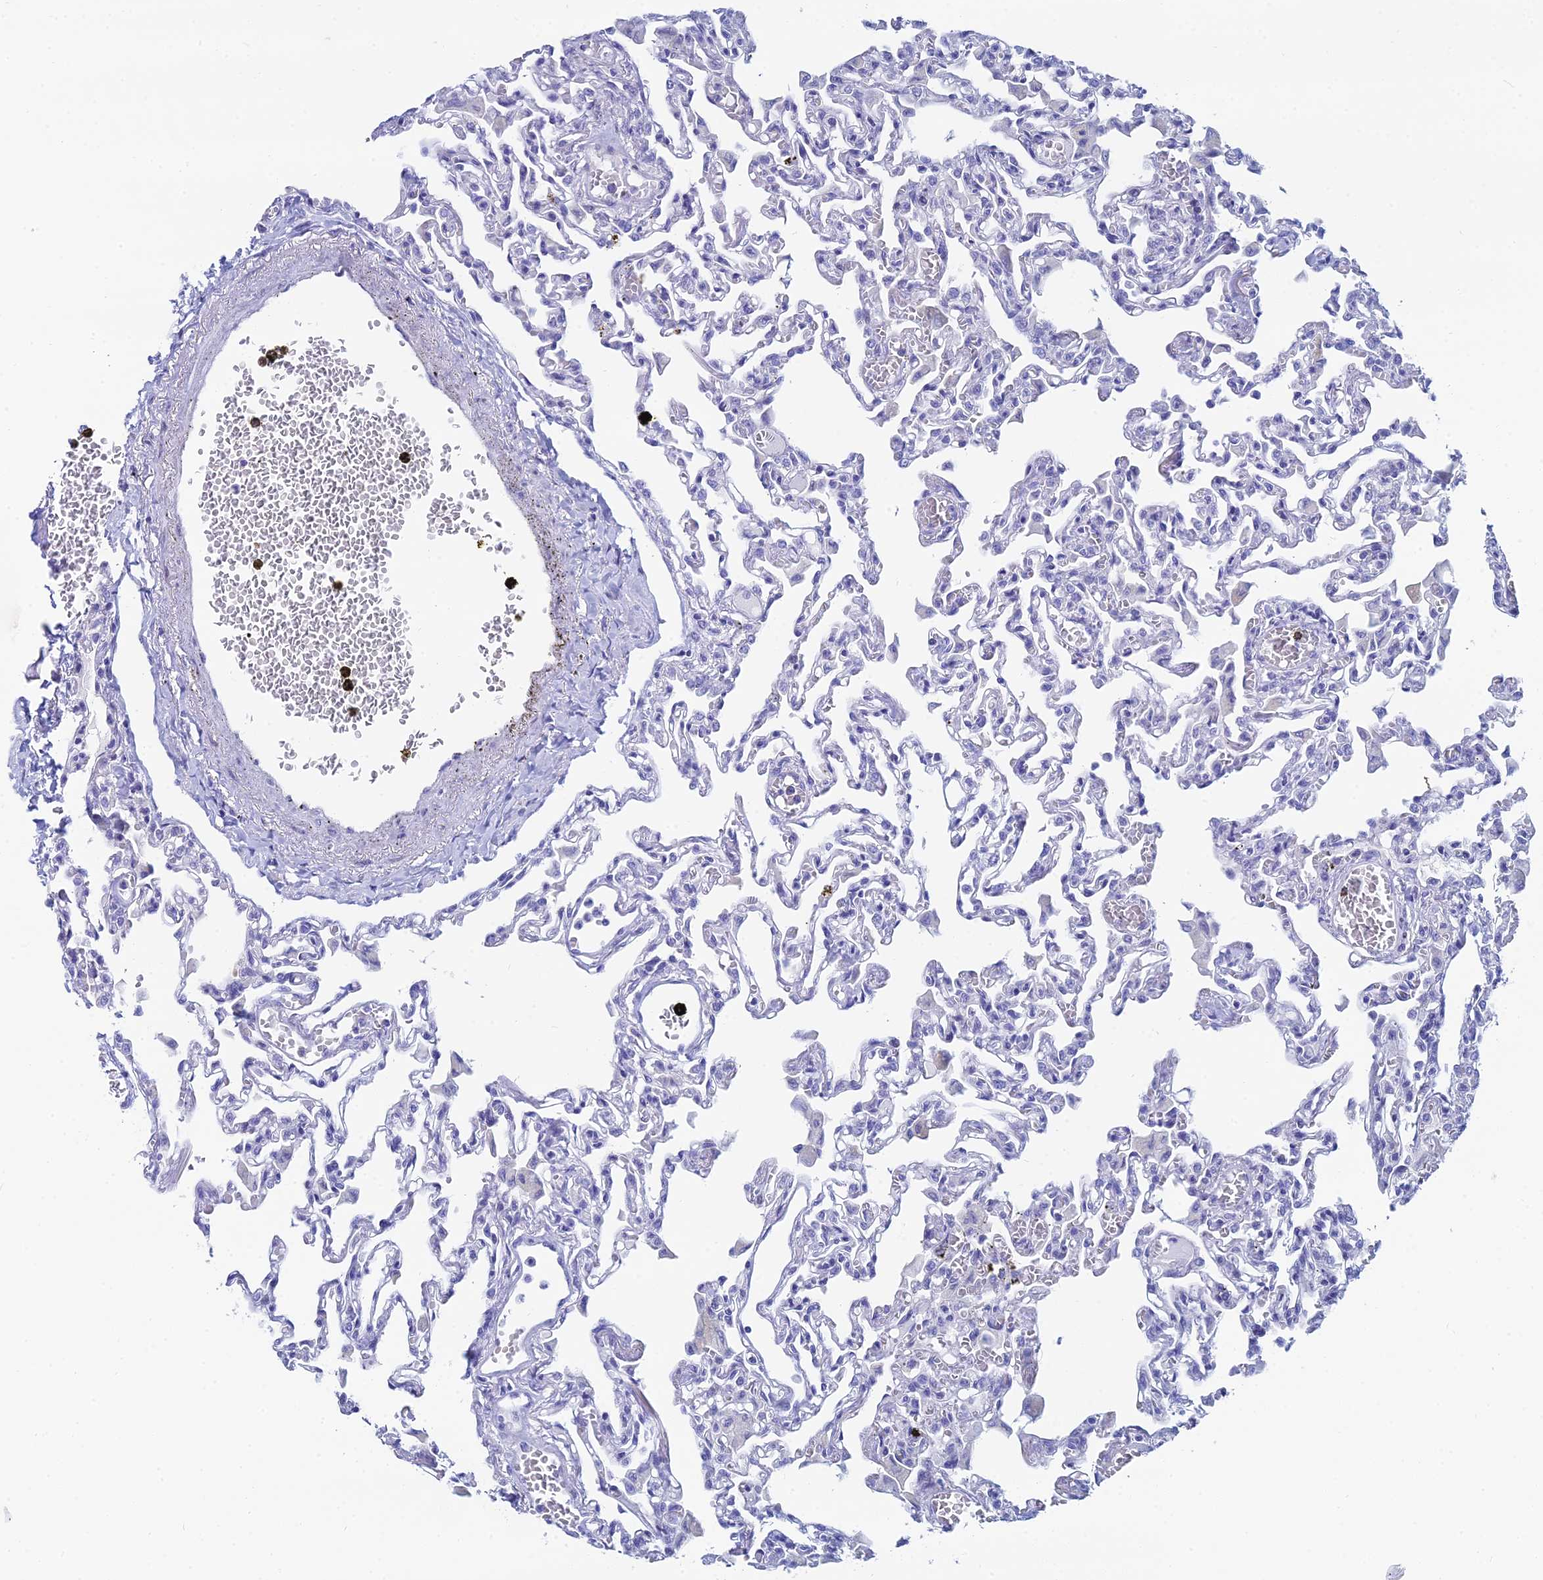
{"staining": {"intensity": "negative", "quantity": "none", "location": "none"}, "tissue": "lung", "cell_type": "Alveolar cells", "image_type": "normal", "snomed": [{"axis": "morphology", "description": "Normal tissue, NOS"}, {"axis": "topography", "description": "Bronchus"}, {"axis": "topography", "description": "Lung"}], "caption": "Protein analysis of unremarkable lung displays no significant expression in alveolar cells.", "gene": "HSPA1L", "patient": {"sex": "female", "age": 49}}